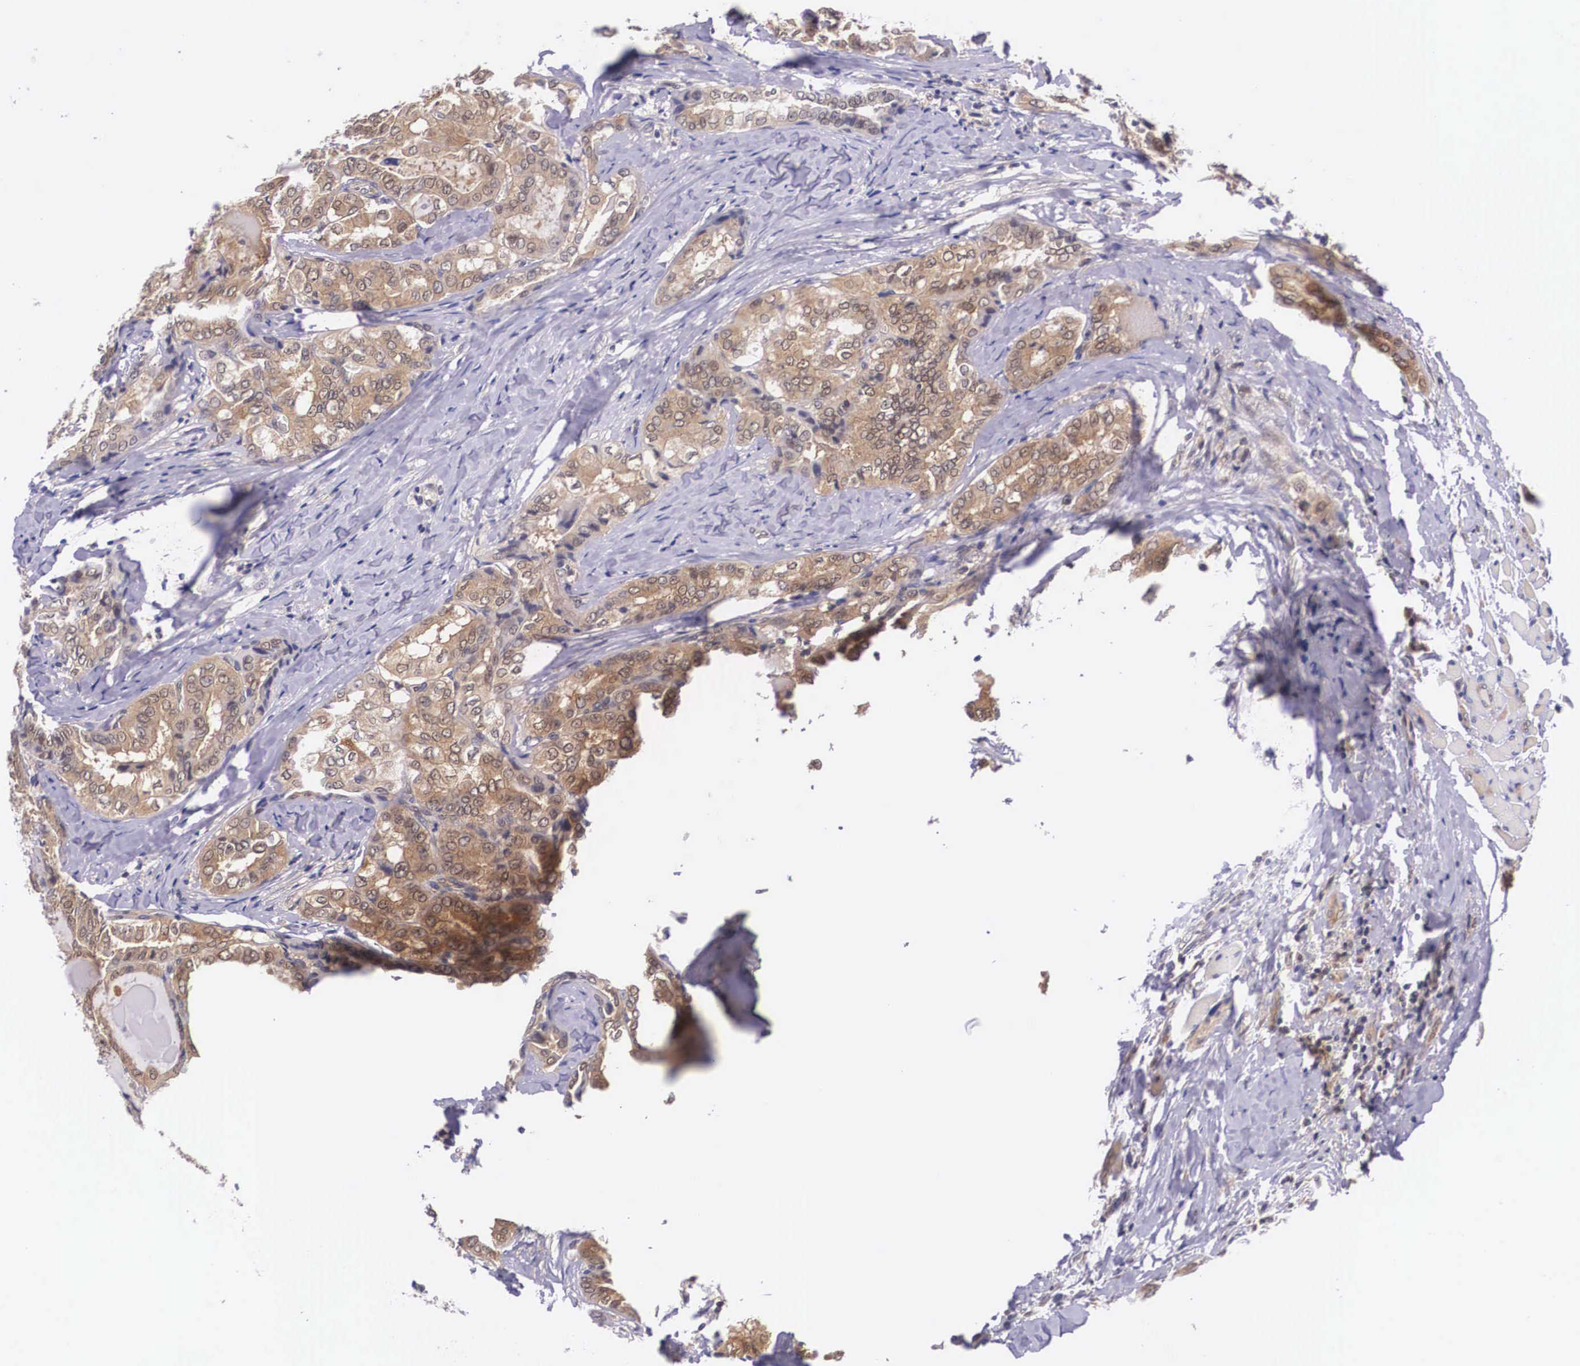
{"staining": {"intensity": "moderate", "quantity": ">75%", "location": "cytoplasmic/membranous"}, "tissue": "thyroid cancer", "cell_type": "Tumor cells", "image_type": "cancer", "snomed": [{"axis": "morphology", "description": "Papillary adenocarcinoma, NOS"}, {"axis": "topography", "description": "Thyroid gland"}], "caption": "Moderate cytoplasmic/membranous expression for a protein is present in about >75% of tumor cells of thyroid cancer (papillary adenocarcinoma) using IHC.", "gene": "IGBP1", "patient": {"sex": "female", "age": 71}}